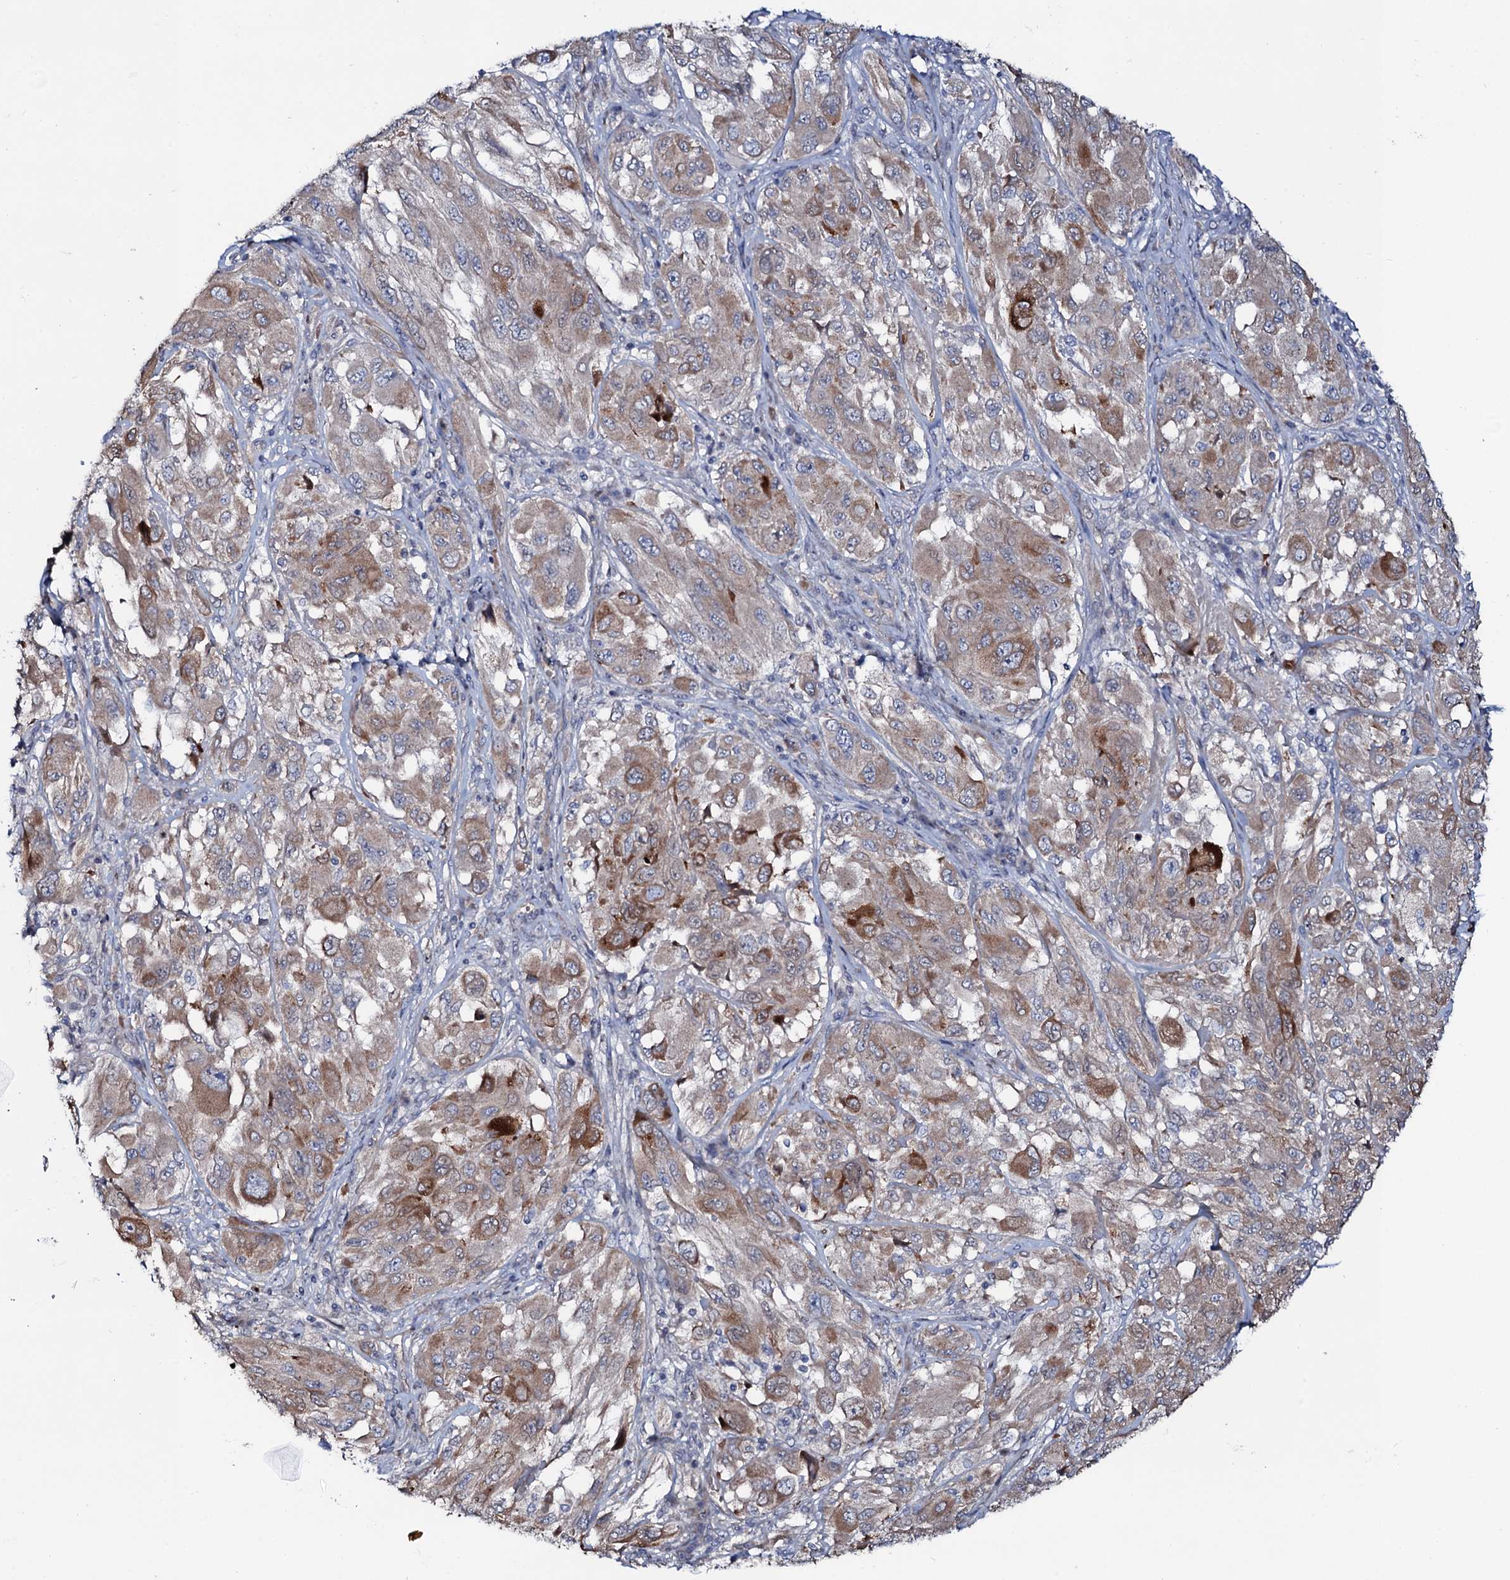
{"staining": {"intensity": "moderate", "quantity": ">75%", "location": "cytoplasmic/membranous"}, "tissue": "melanoma", "cell_type": "Tumor cells", "image_type": "cancer", "snomed": [{"axis": "morphology", "description": "Malignant melanoma, NOS"}, {"axis": "topography", "description": "Skin"}], "caption": "Immunohistochemistry of malignant melanoma reveals medium levels of moderate cytoplasmic/membranous positivity in about >75% of tumor cells.", "gene": "PPP1R3D", "patient": {"sex": "female", "age": 91}}